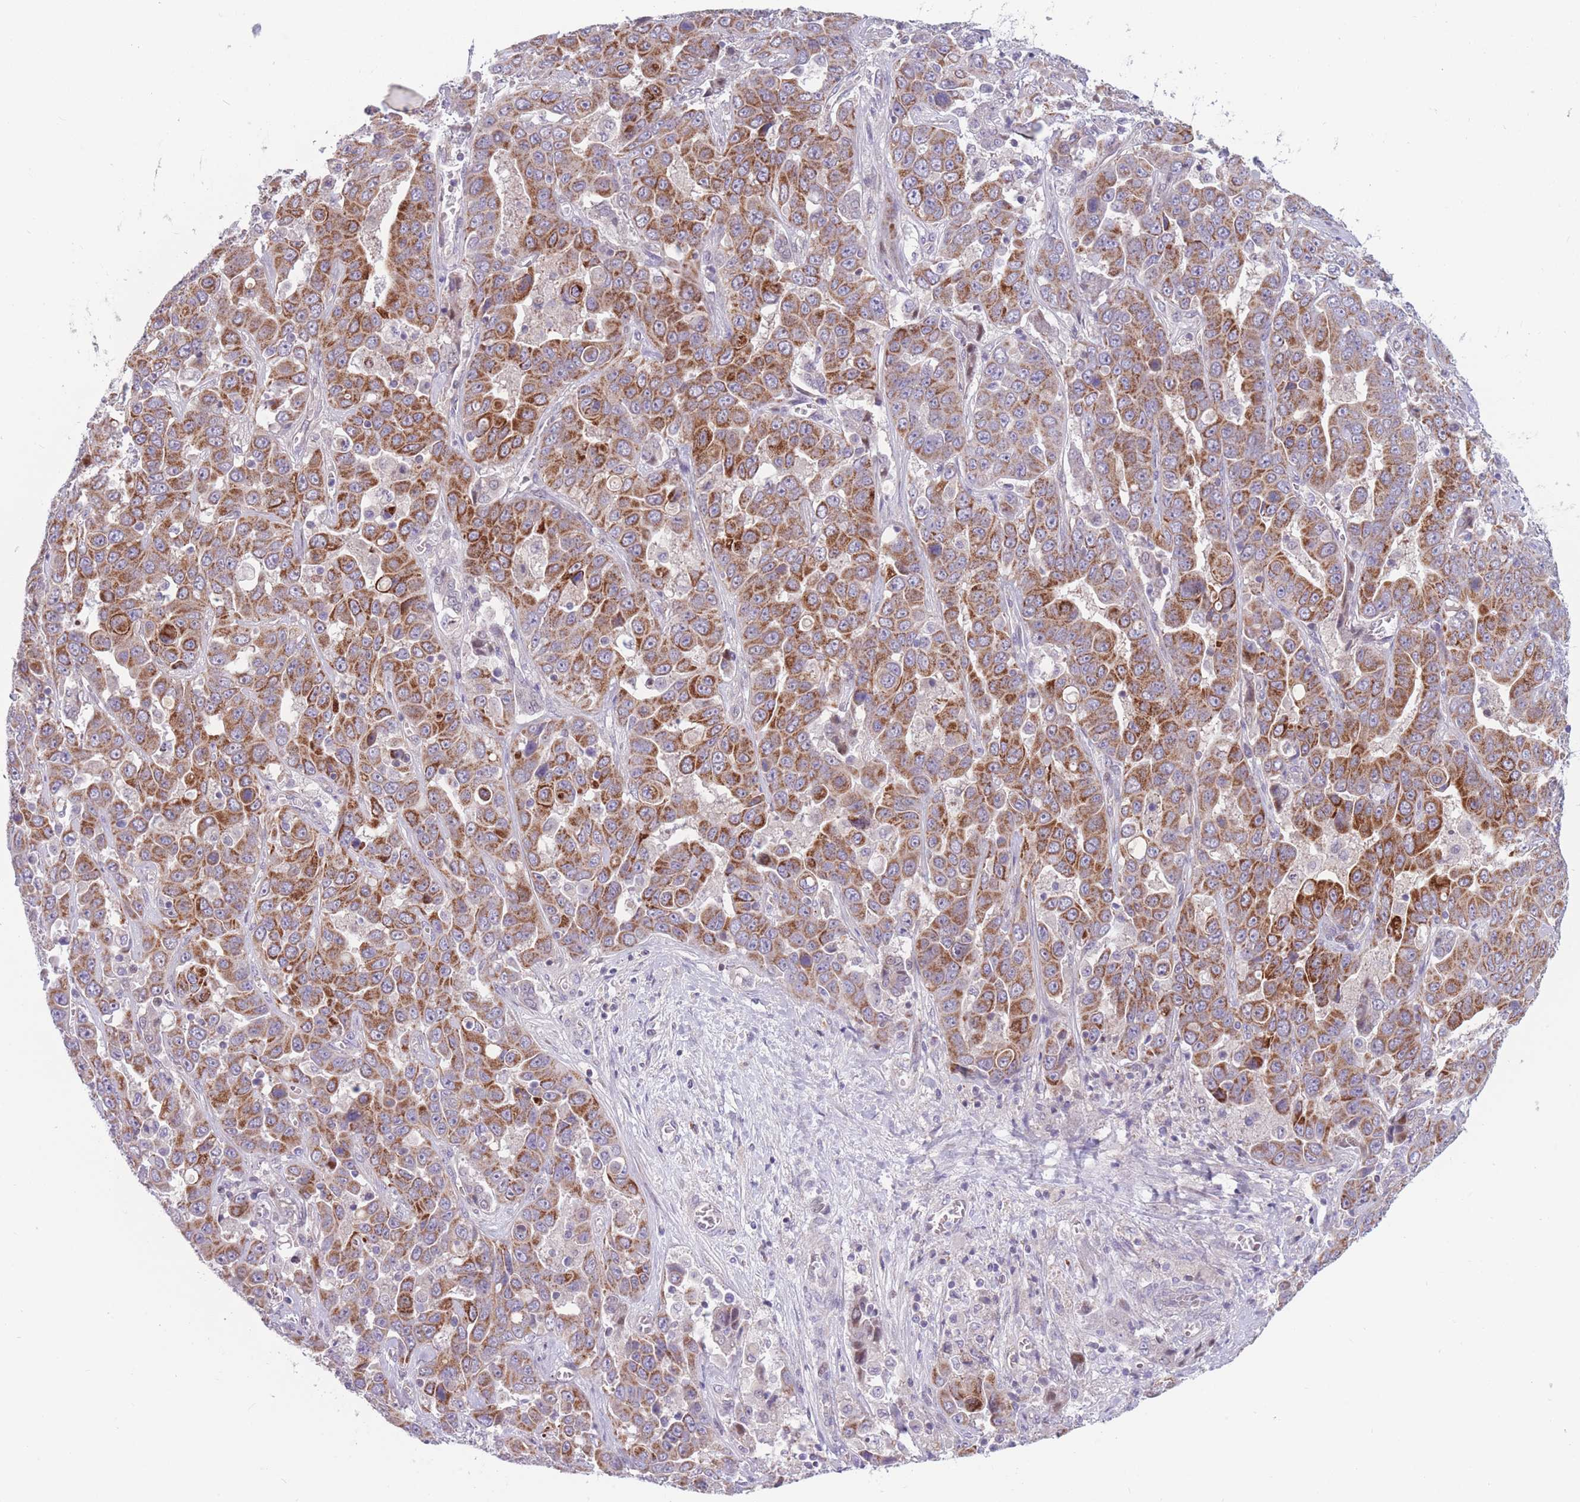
{"staining": {"intensity": "strong", "quantity": ">75%", "location": "cytoplasmic/membranous"}, "tissue": "liver cancer", "cell_type": "Tumor cells", "image_type": "cancer", "snomed": [{"axis": "morphology", "description": "Cholangiocarcinoma"}, {"axis": "topography", "description": "Liver"}], "caption": "This is a photomicrograph of immunohistochemistry staining of liver cancer (cholangiocarcinoma), which shows strong expression in the cytoplasmic/membranous of tumor cells.", "gene": "PDE4A", "patient": {"sex": "female", "age": 52}}